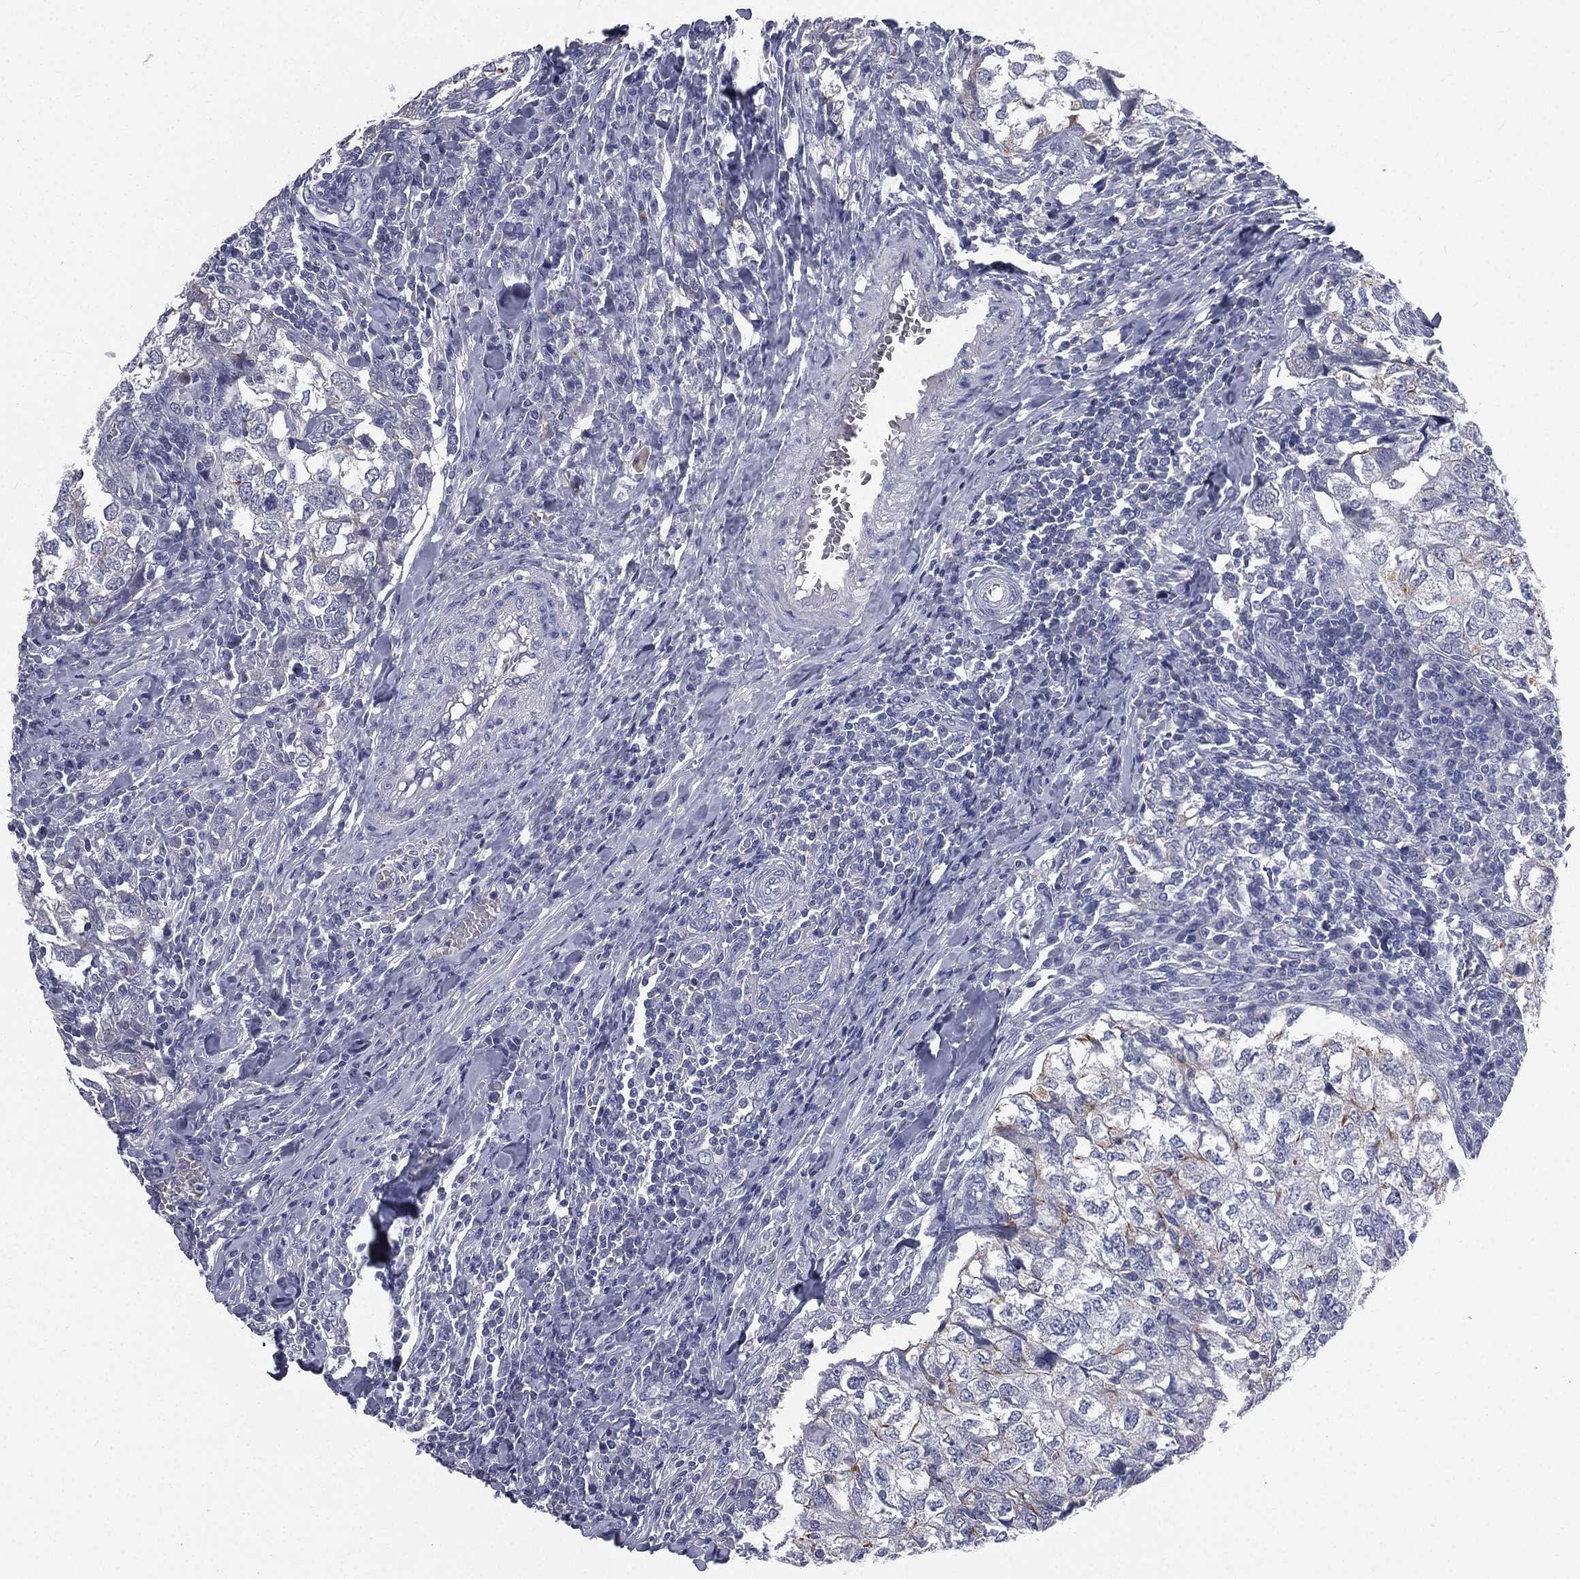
{"staining": {"intensity": "negative", "quantity": "none", "location": "none"}, "tissue": "breast cancer", "cell_type": "Tumor cells", "image_type": "cancer", "snomed": [{"axis": "morphology", "description": "Duct carcinoma"}, {"axis": "topography", "description": "Breast"}], "caption": "Immunohistochemistry micrograph of neoplastic tissue: breast cancer (invasive ductal carcinoma) stained with DAB (3,3'-diaminobenzidine) displays no significant protein positivity in tumor cells.", "gene": "IFT27", "patient": {"sex": "female", "age": 30}}